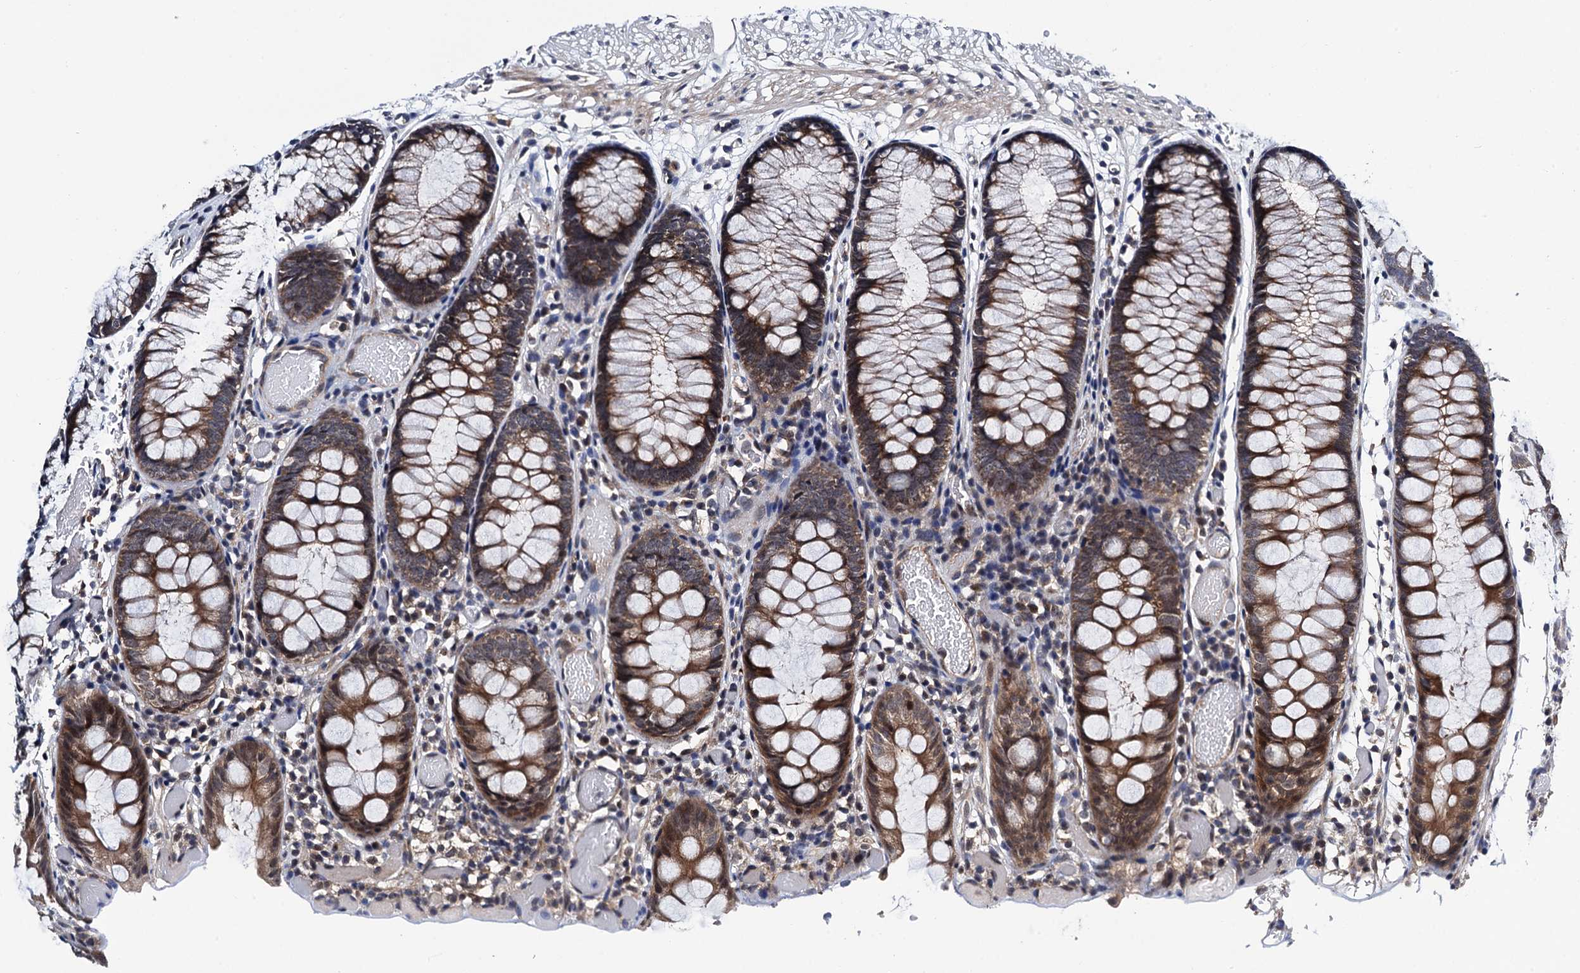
{"staining": {"intensity": "moderate", "quantity": ">75%", "location": "cytoplasmic/membranous"}, "tissue": "colon", "cell_type": "Endothelial cells", "image_type": "normal", "snomed": [{"axis": "morphology", "description": "Normal tissue, NOS"}, {"axis": "topography", "description": "Colon"}], "caption": "A histopathology image of colon stained for a protein reveals moderate cytoplasmic/membranous brown staining in endothelial cells.", "gene": "NAA16", "patient": {"sex": "male", "age": 14}}